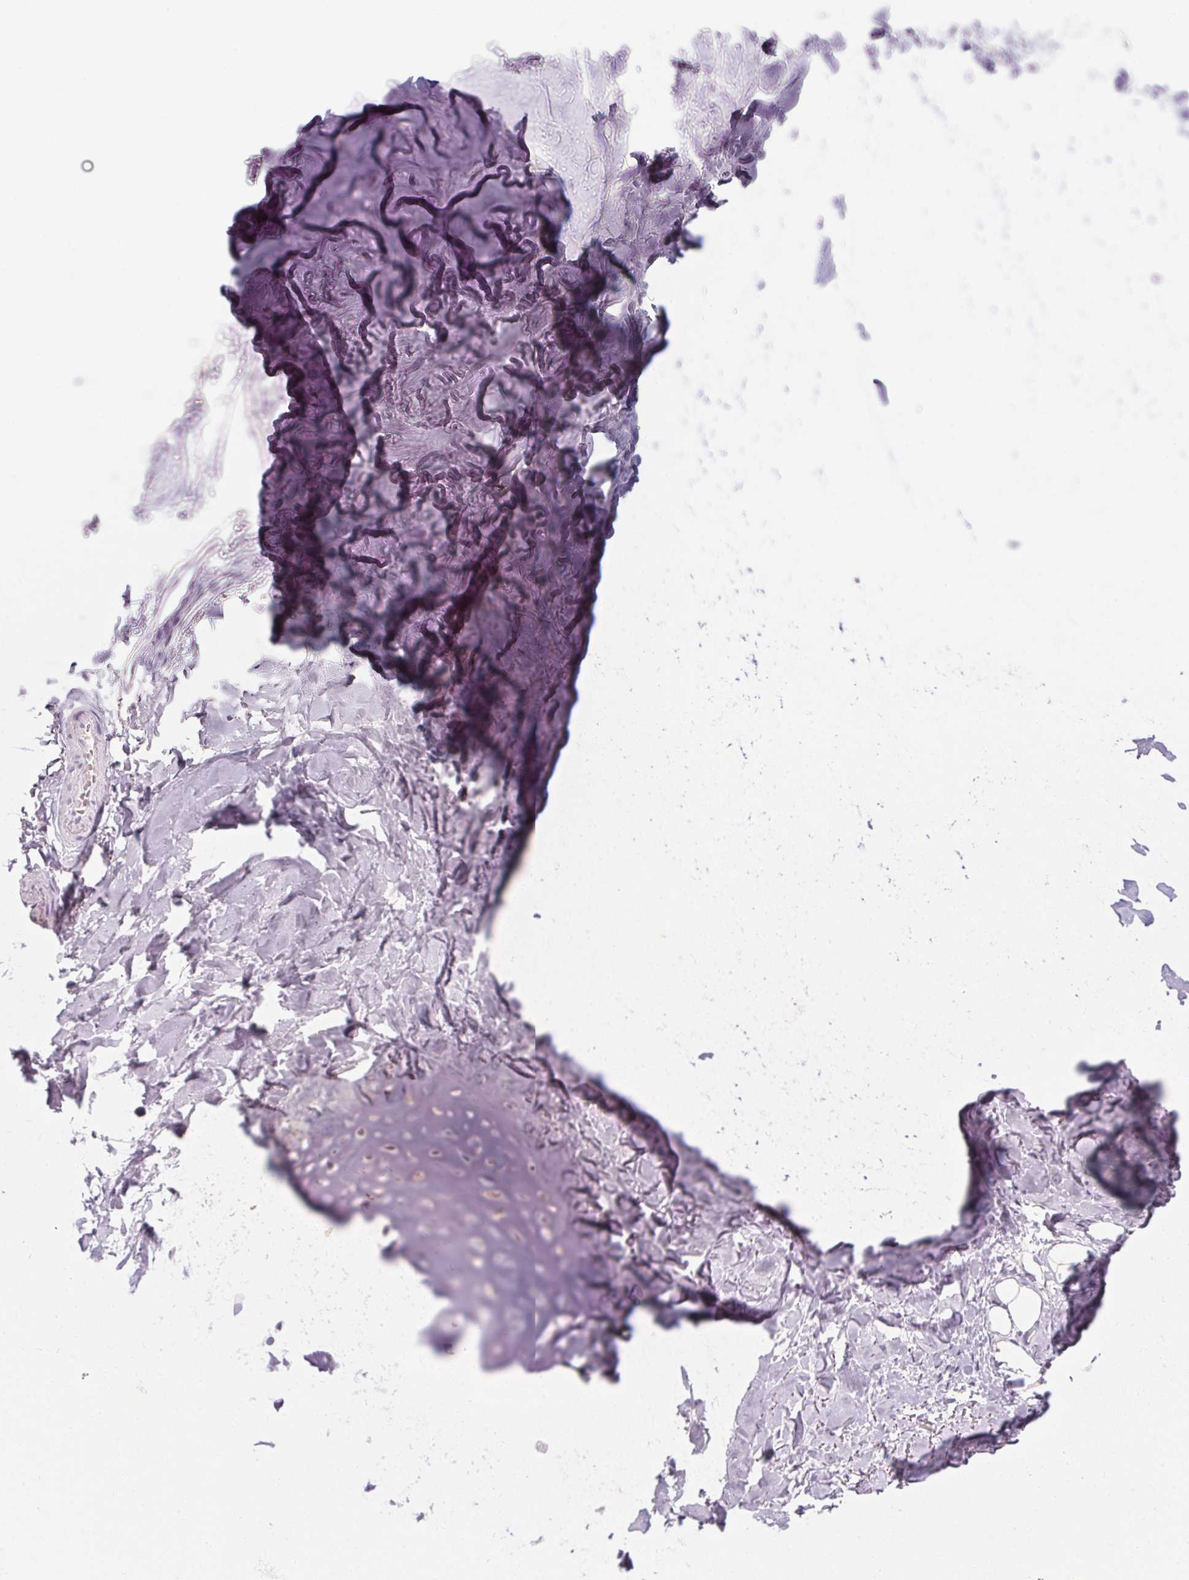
{"staining": {"intensity": "negative", "quantity": "none", "location": "none"}, "tissue": "adipose tissue", "cell_type": "Adipocytes", "image_type": "normal", "snomed": [{"axis": "morphology", "description": "Normal tissue, NOS"}, {"axis": "topography", "description": "Cartilage tissue"}, {"axis": "topography", "description": "Bronchus"}], "caption": "A micrograph of adipose tissue stained for a protein demonstrates no brown staining in adipocytes.", "gene": "RPTN", "patient": {"sex": "female", "age": 79}}